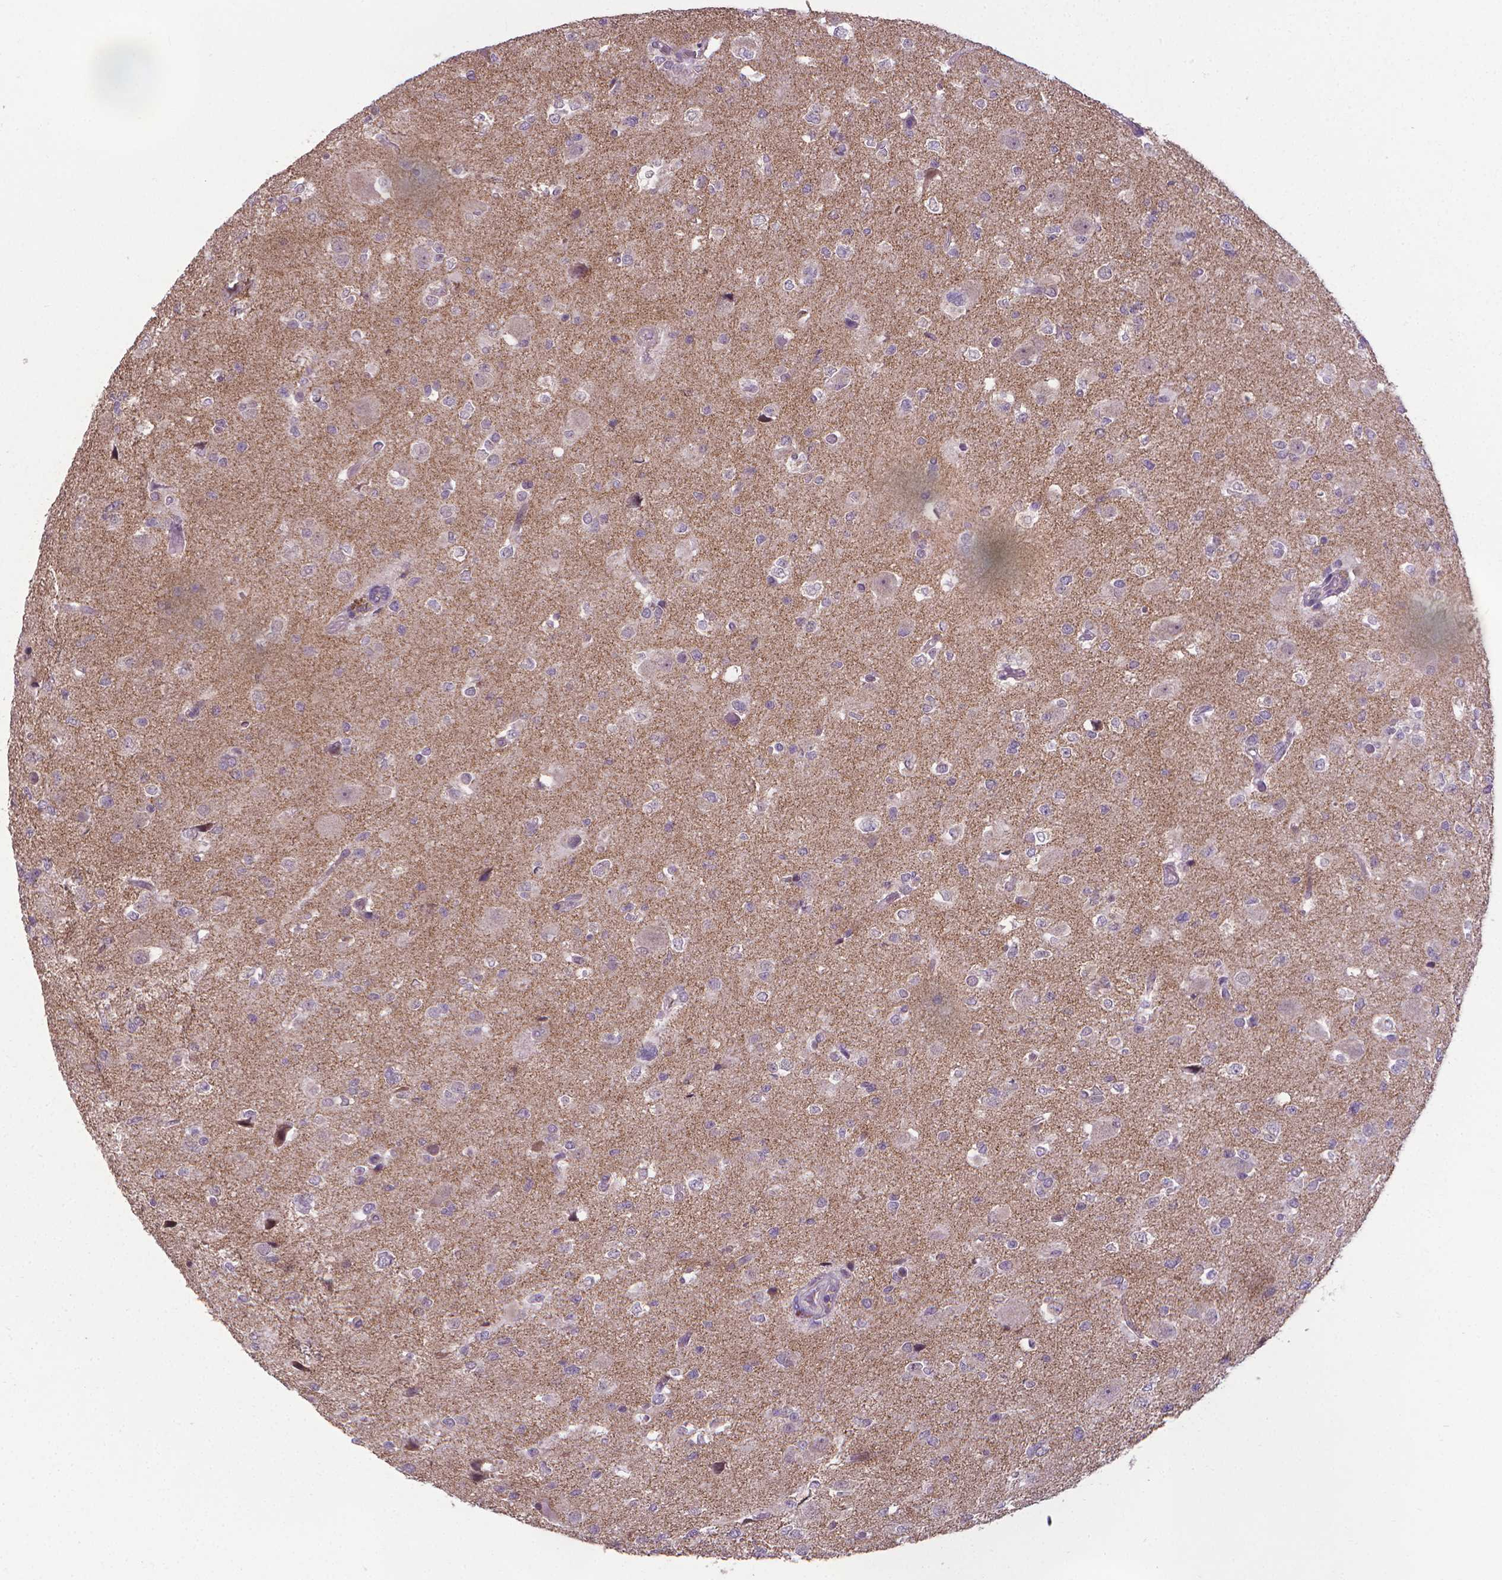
{"staining": {"intensity": "negative", "quantity": "none", "location": "none"}, "tissue": "glioma", "cell_type": "Tumor cells", "image_type": "cancer", "snomed": [{"axis": "morphology", "description": "Glioma, malignant, Low grade"}, {"axis": "topography", "description": "Brain"}], "caption": "Protein analysis of malignant glioma (low-grade) demonstrates no significant positivity in tumor cells. The staining was performed using DAB (3,3'-diaminobenzidine) to visualize the protein expression in brown, while the nuclei were stained in blue with hematoxylin (Magnification: 20x).", "gene": "GPR63", "patient": {"sex": "female", "age": 32}}